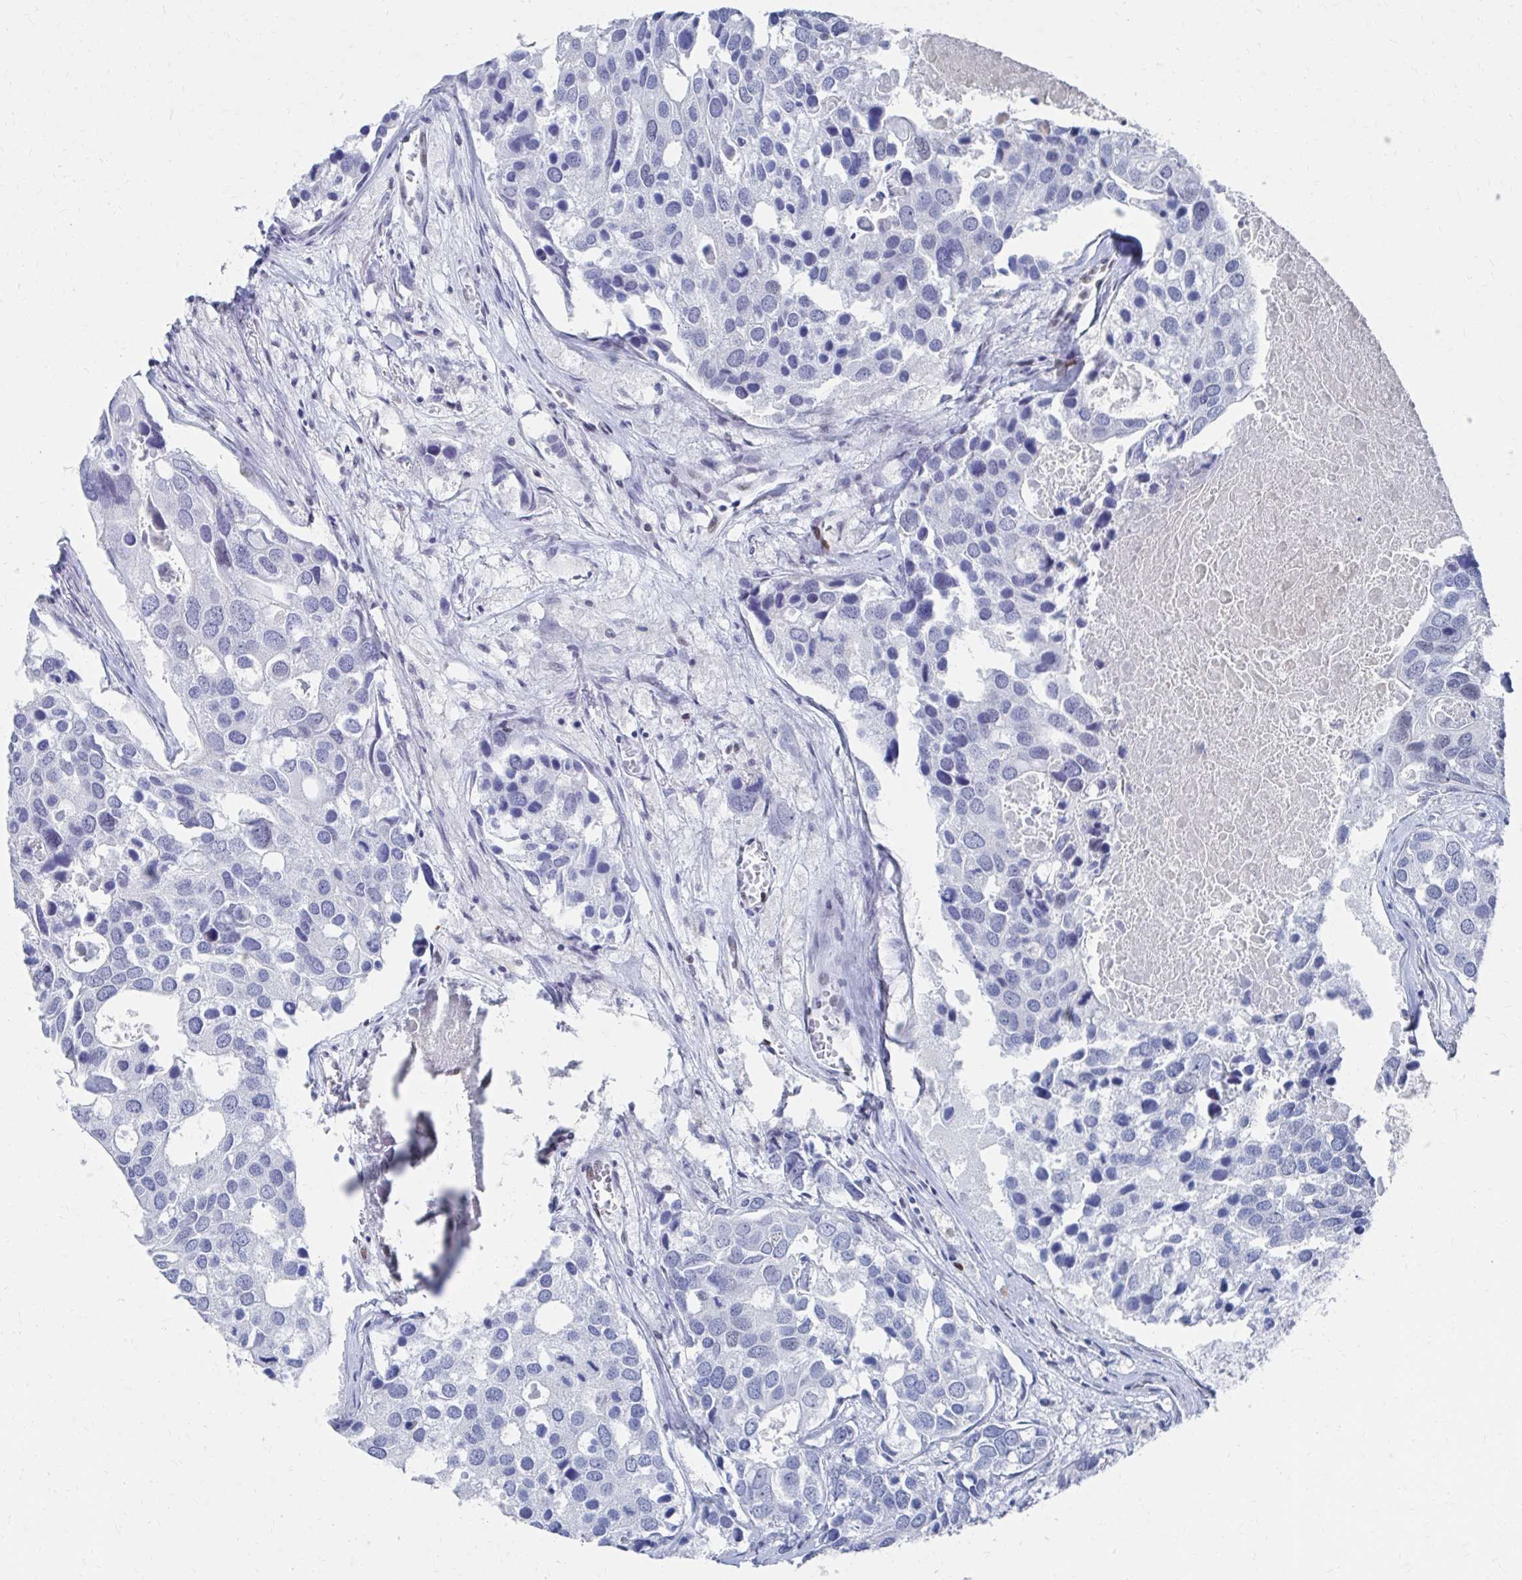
{"staining": {"intensity": "negative", "quantity": "none", "location": "none"}, "tissue": "breast cancer", "cell_type": "Tumor cells", "image_type": "cancer", "snomed": [{"axis": "morphology", "description": "Duct carcinoma"}, {"axis": "topography", "description": "Breast"}], "caption": "DAB immunohistochemical staining of breast infiltrating ductal carcinoma reveals no significant staining in tumor cells.", "gene": "CDIN1", "patient": {"sex": "female", "age": 83}}